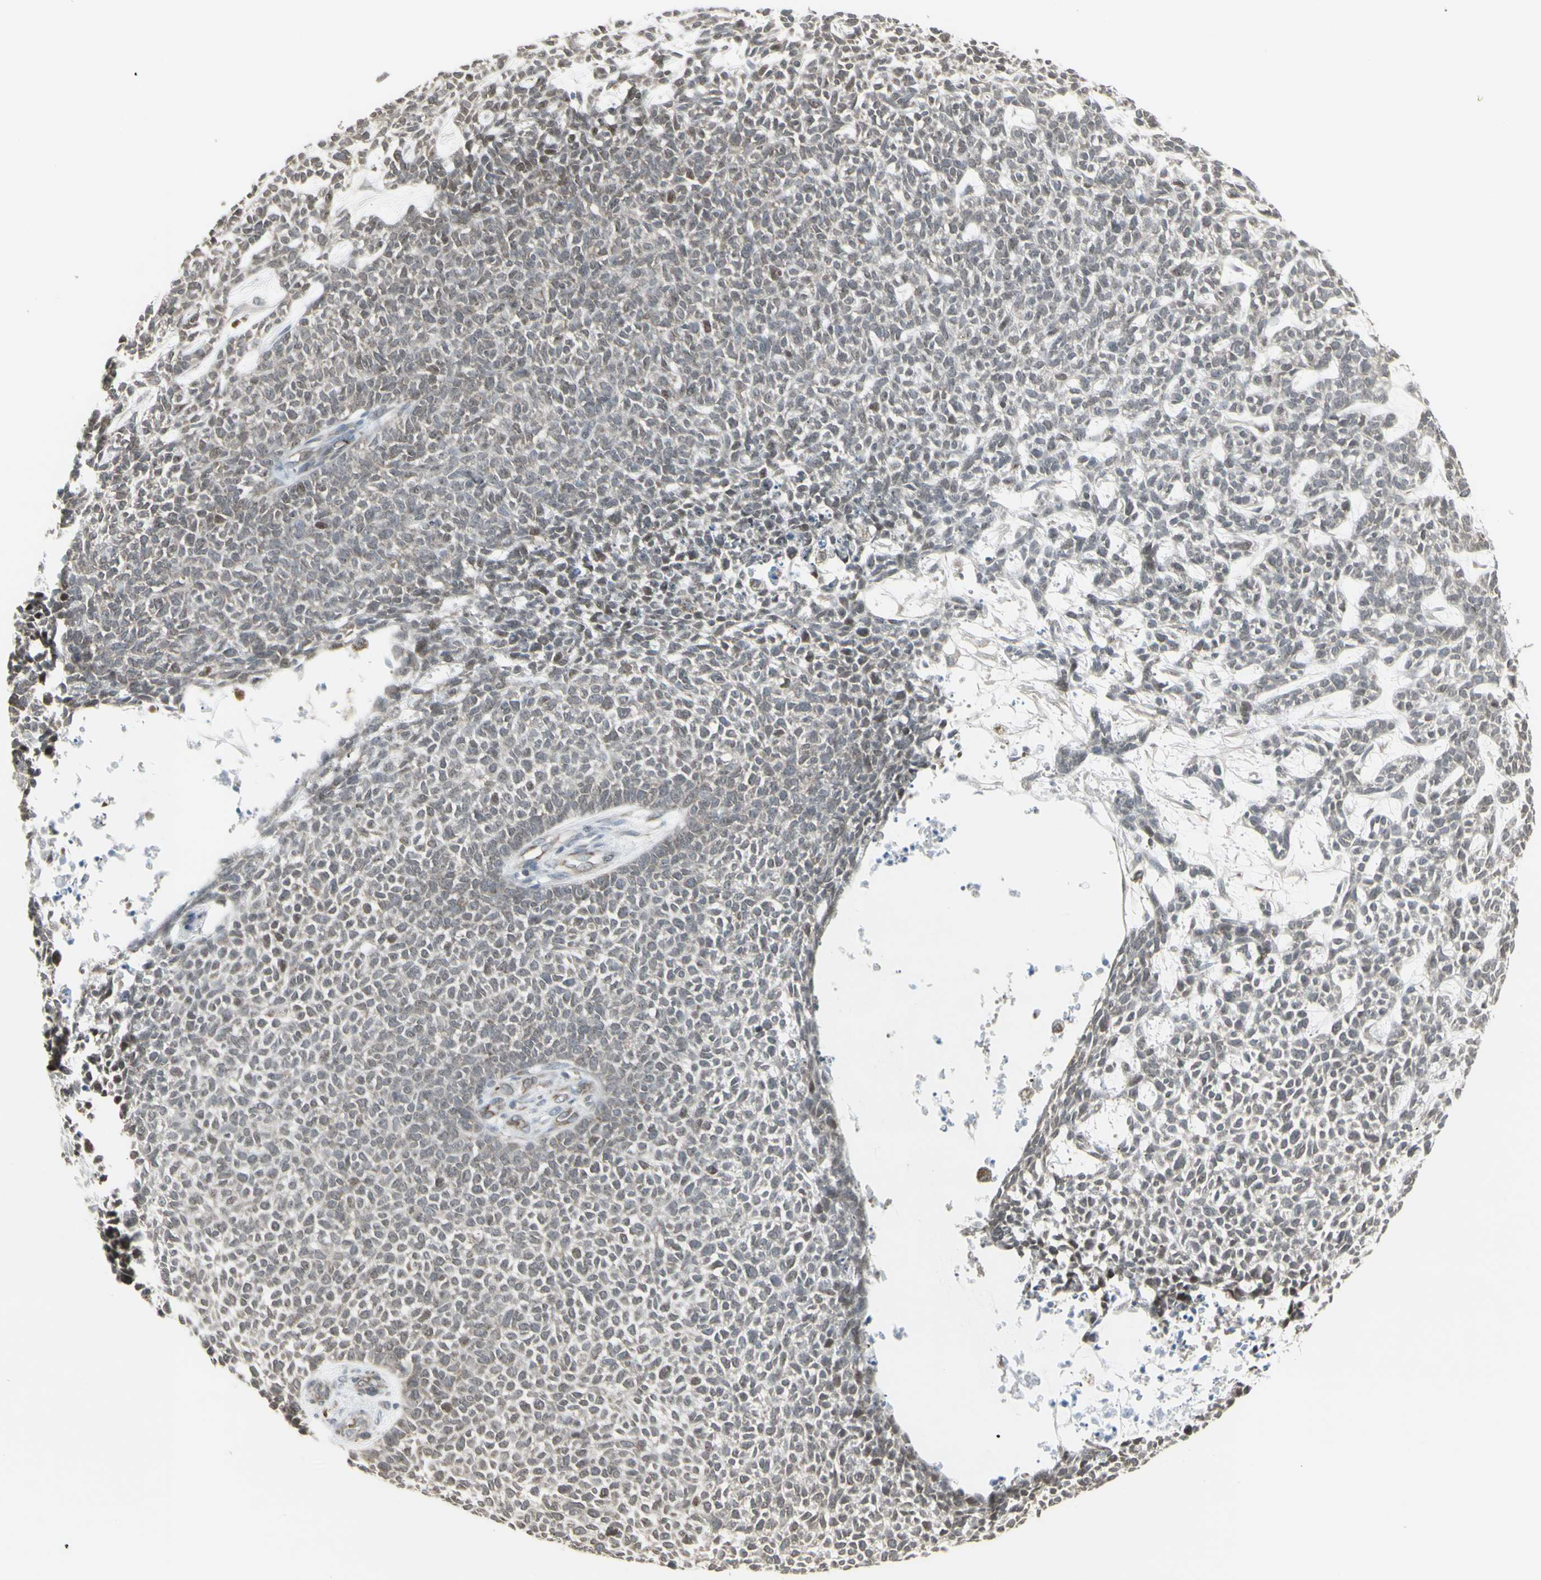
{"staining": {"intensity": "weak", "quantity": "25%-75%", "location": "cytoplasmic/membranous,nuclear"}, "tissue": "skin cancer", "cell_type": "Tumor cells", "image_type": "cancer", "snomed": [{"axis": "morphology", "description": "Basal cell carcinoma"}, {"axis": "topography", "description": "Skin"}], "caption": "Tumor cells reveal low levels of weak cytoplasmic/membranous and nuclear expression in approximately 25%-75% of cells in human basal cell carcinoma (skin). (IHC, brightfield microscopy, high magnification).", "gene": "DTX3L", "patient": {"sex": "female", "age": 84}}